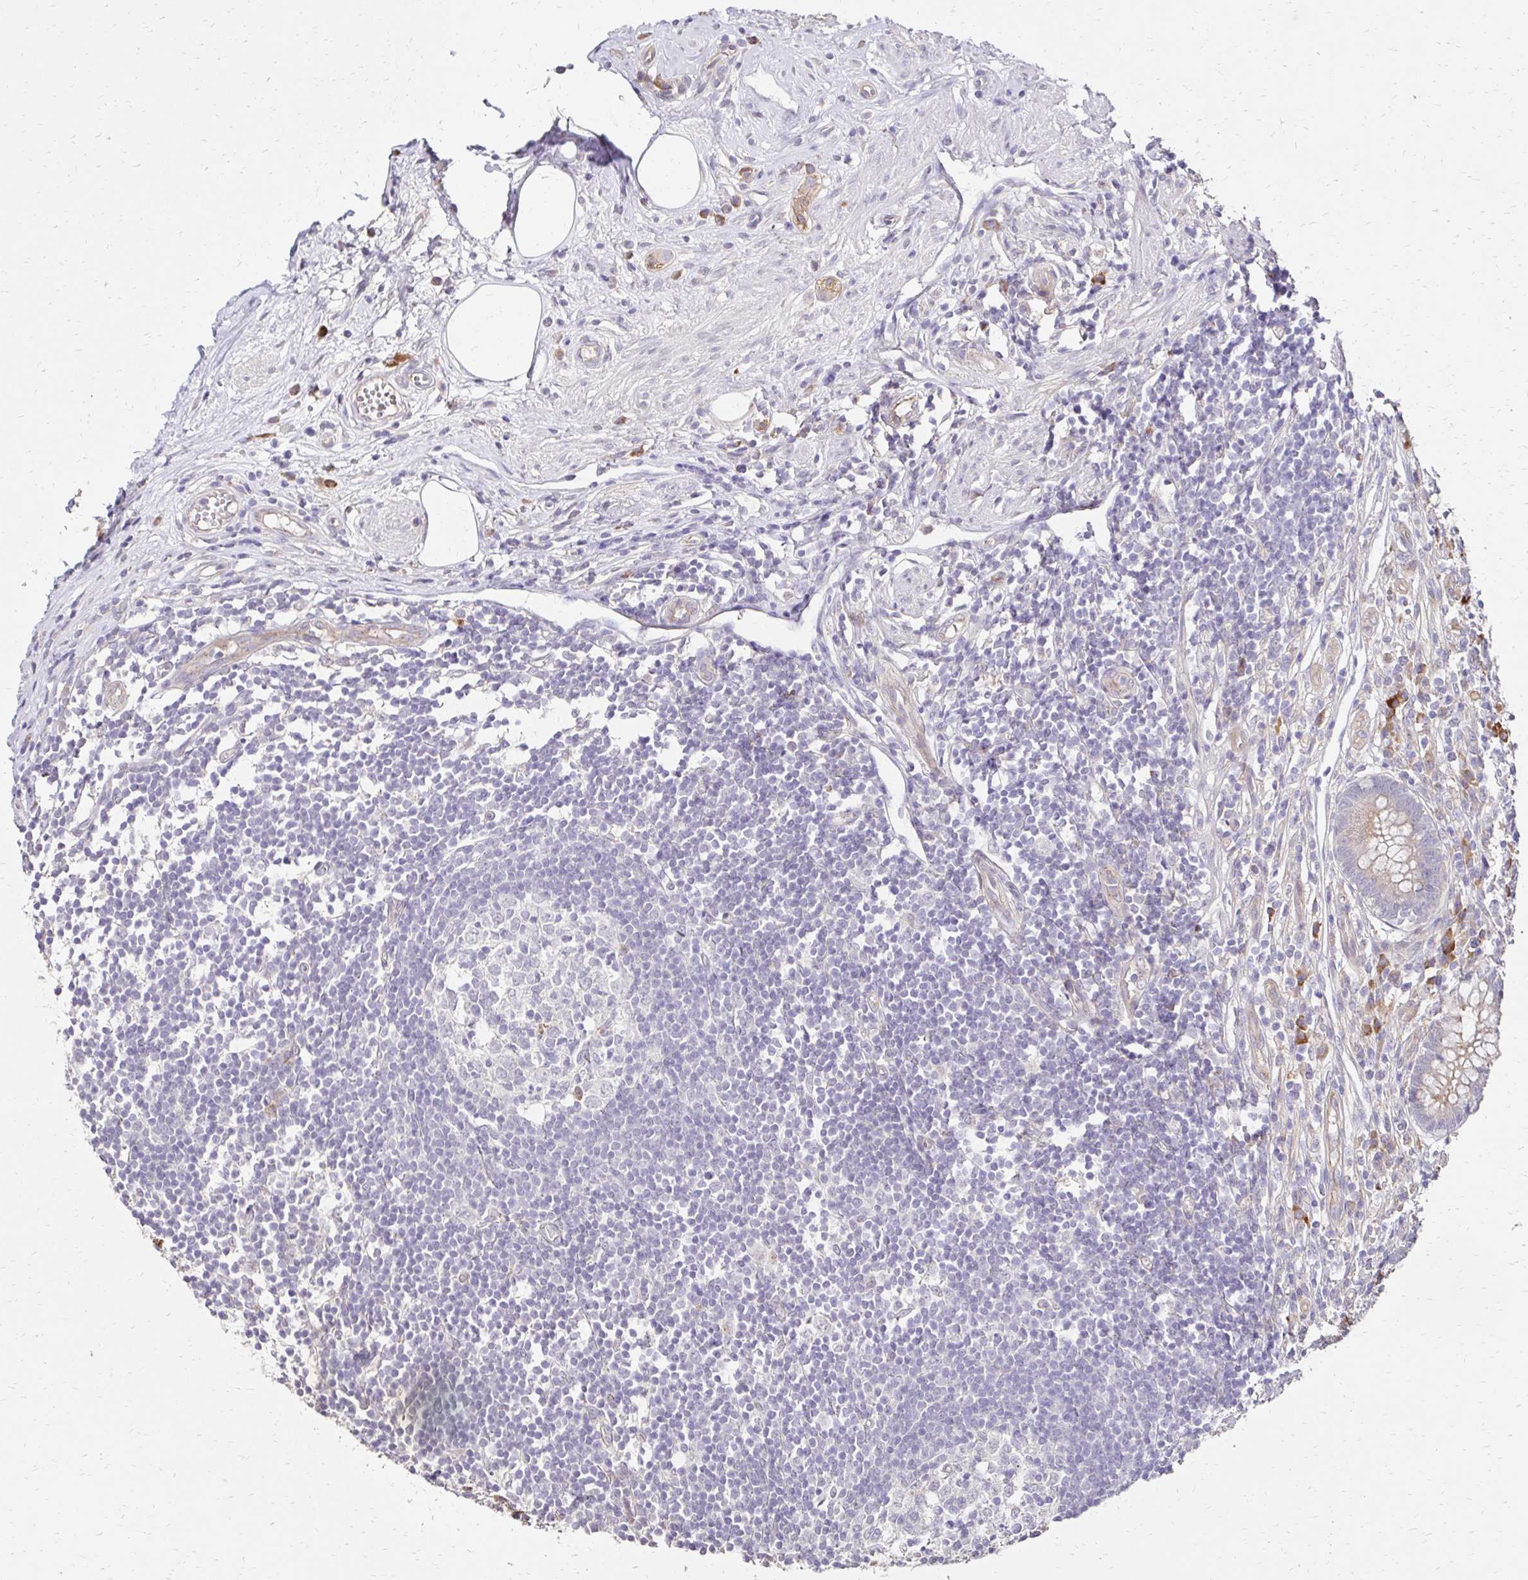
{"staining": {"intensity": "weak", "quantity": ">75%", "location": "cytoplasmic/membranous"}, "tissue": "appendix", "cell_type": "Glandular cells", "image_type": "normal", "snomed": [{"axis": "morphology", "description": "Normal tissue, NOS"}, {"axis": "topography", "description": "Appendix"}], "caption": "This is a micrograph of IHC staining of normal appendix, which shows weak staining in the cytoplasmic/membranous of glandular cells.", "gene": "PRIMA1", "patient": {"sex": "female", "age": 56}}